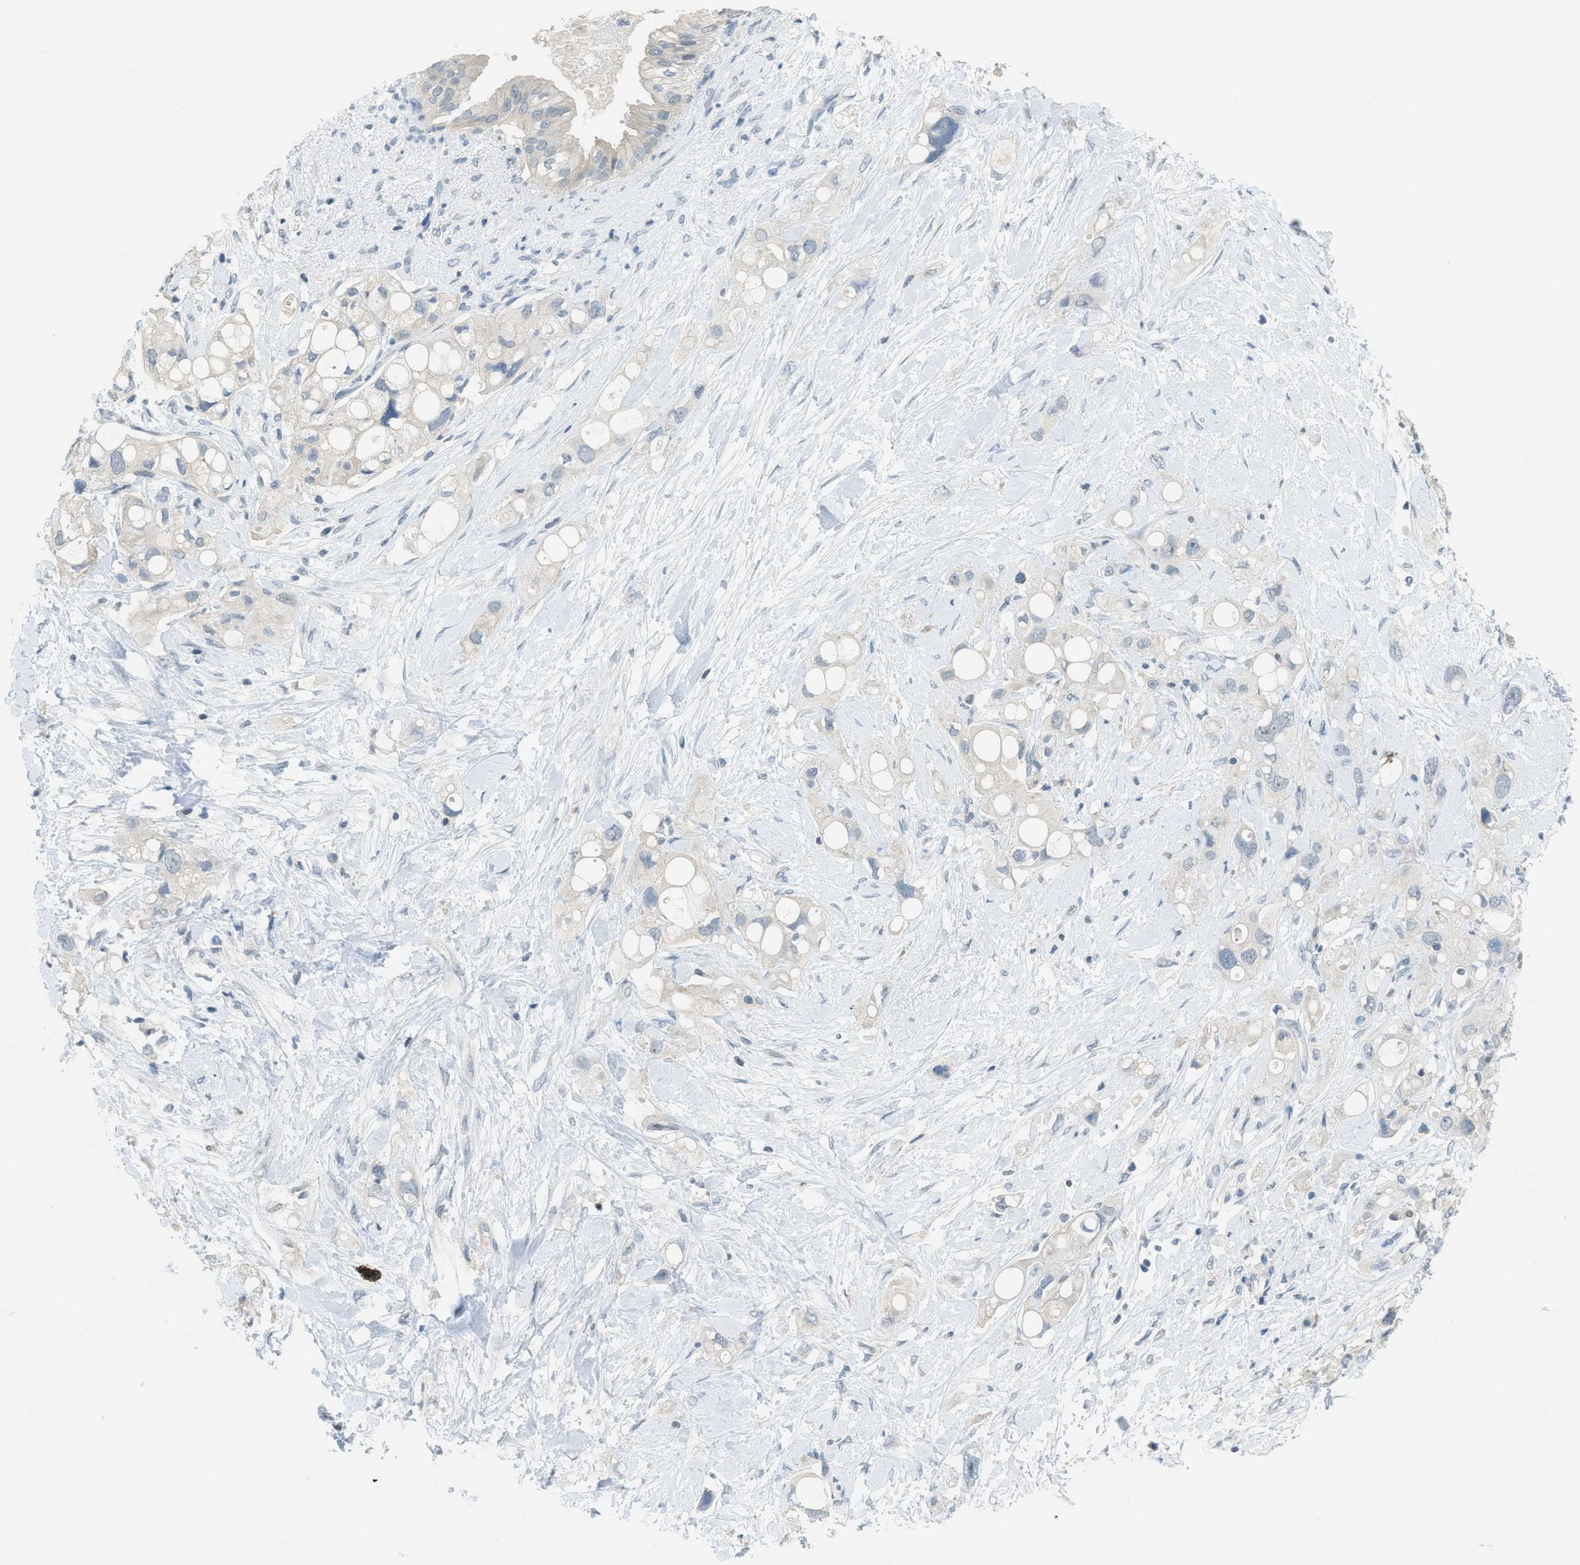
{"staining": {"intensity": "negative", "quantity": "none", "location": "none"}, "tissue": "pancreatic cancer", "cell_type": "Tumor cells", "image_type": "cancer", "snomed": [{"axis": "morphology", "description": "Adenocarcinoma, NOS"}, {"axis": "topography", "description": "Pancreas"}], "caption": "Tumor cells show no significant protein staining in pancreatic cancer (adenocarcinoma).", "gene": "TXNDC2", "patient": {"sex": "female", "age": 56}}